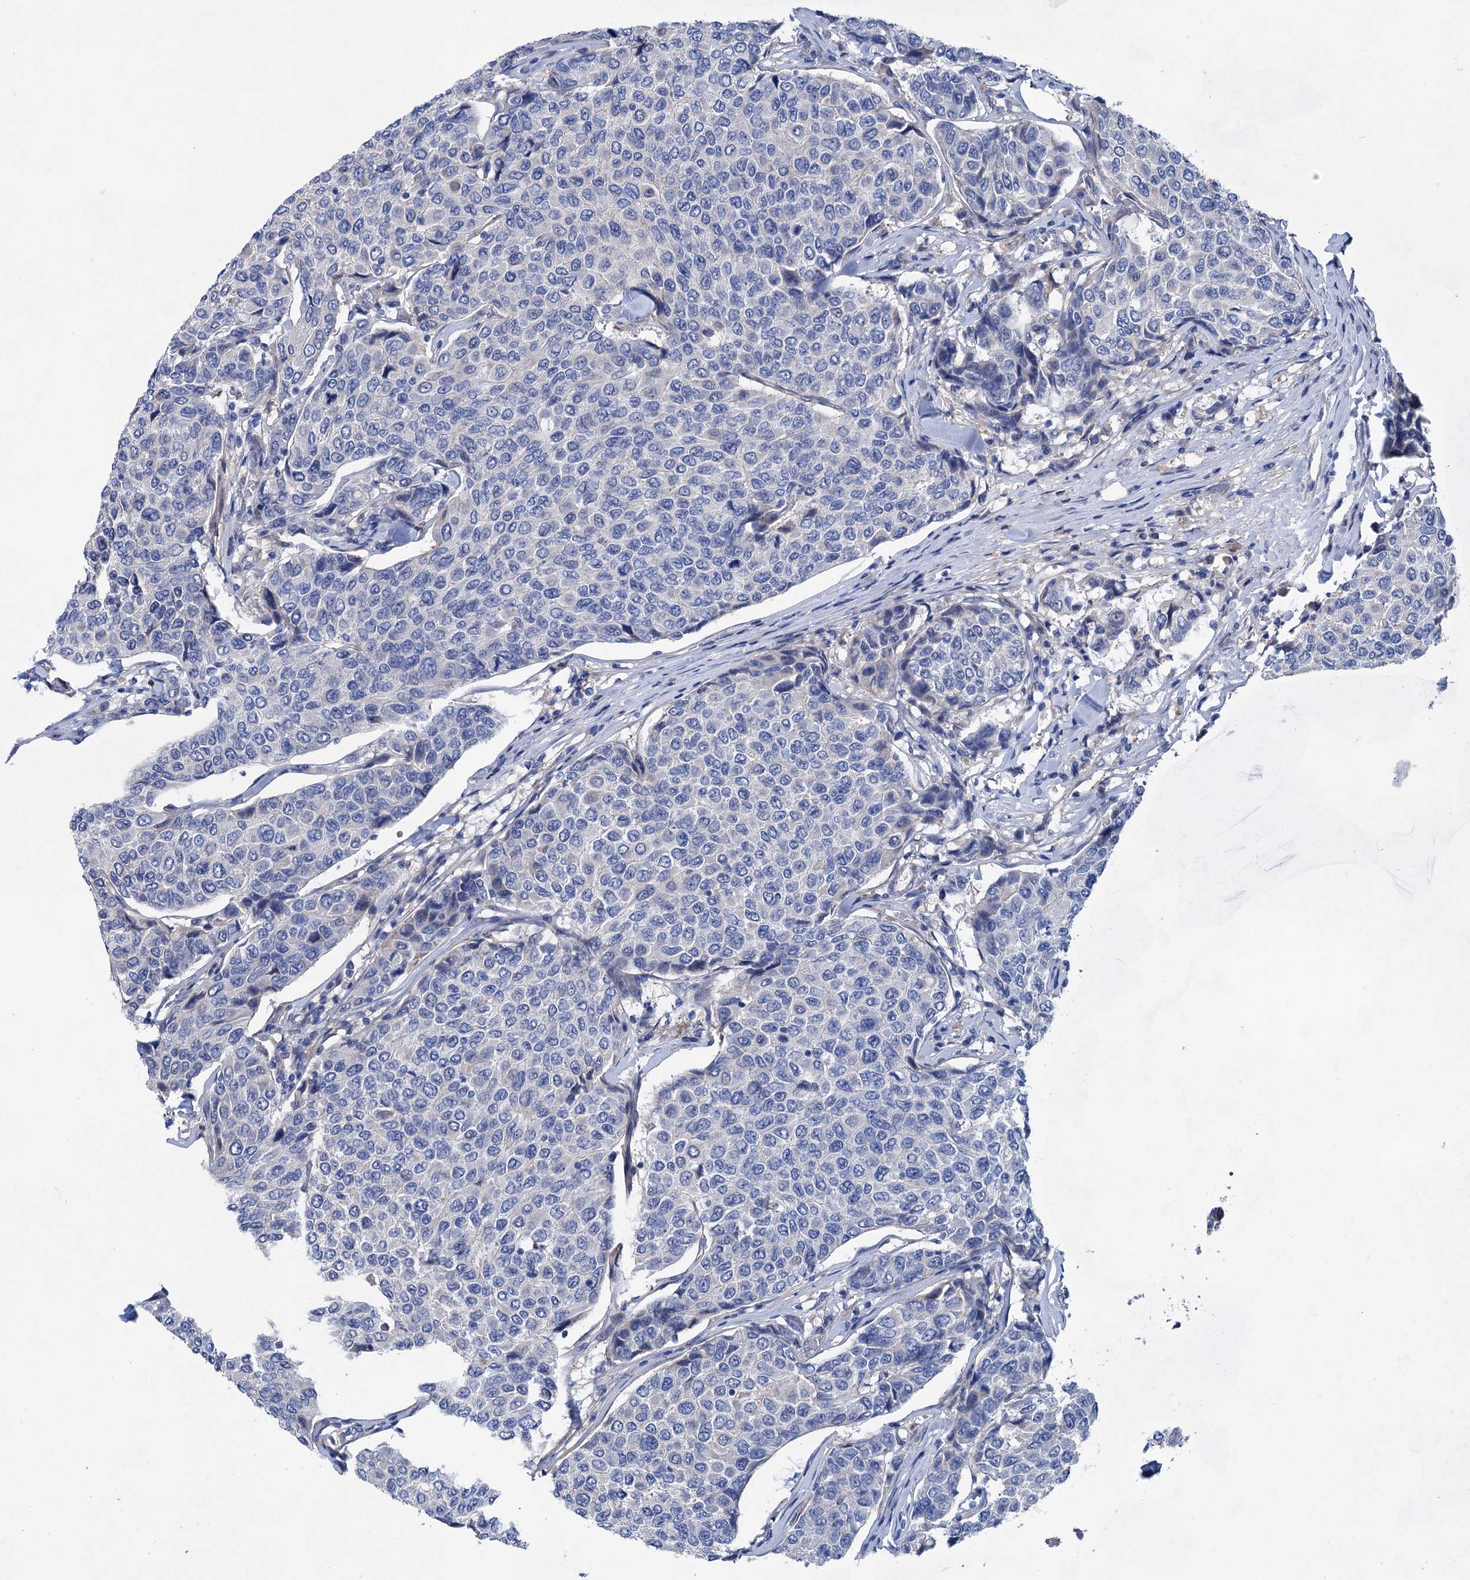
{"staining": {"intensity": "negative", "quantity": "none", "location": "none"}, "tissue": "breast cancer", "cell_type": "Tumor cells", "image_type": "cancer", "snomed": [{"axis": "morphology", "description": "Duct carcinoma"}, {"axis": "topography", "description": "Breast"}], "caption": "High power microscopy micrograph of an immunohistochemistry (IHC) histopathology image of infiltrating ductal carcinoma (breast), revealing no significant staining in tumor cells.", "gene": "GPR155", "patient": {"sex": "female", "age": 55}}